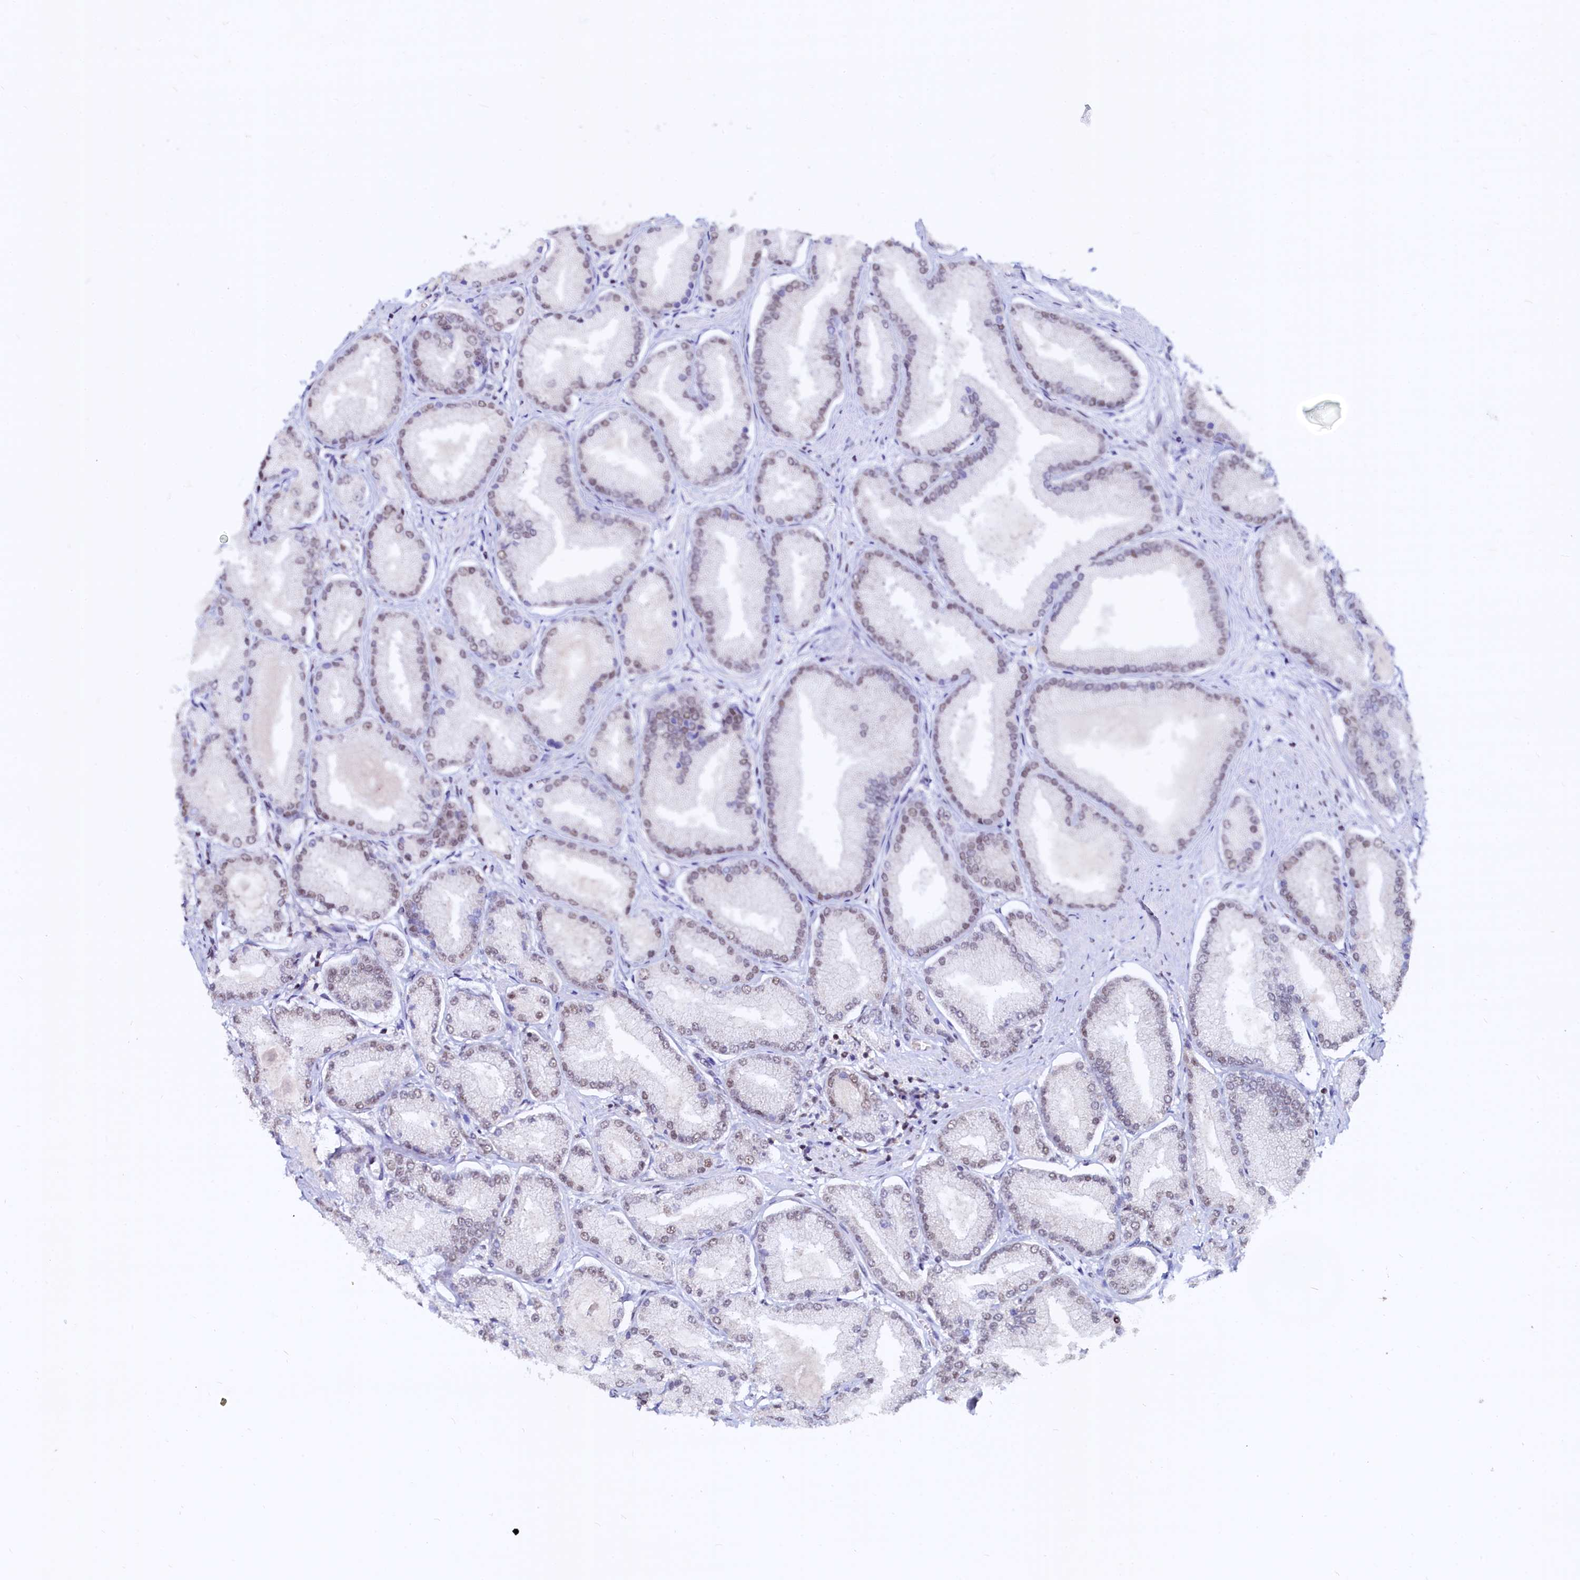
{"staining": {"intensity": "weak", "quantity": "<25%", "location": "nuclear"}, "tissue": "prostate cancer", "cell_type": "Tumor cells", "image_type": "cancer", "snomed": [{"axis": "morphology", "description": "Adenocarcinoma, Low grade"}, {"axis": "topography", "description": "Prostate"}], "caption": "Protein analysis of adenocarcinoma (low-grade) (prostate) demonstrates no significant staining in tumor cells.", "gene": "RSRC2", "patient": {"sex": "male", "age": 74}}